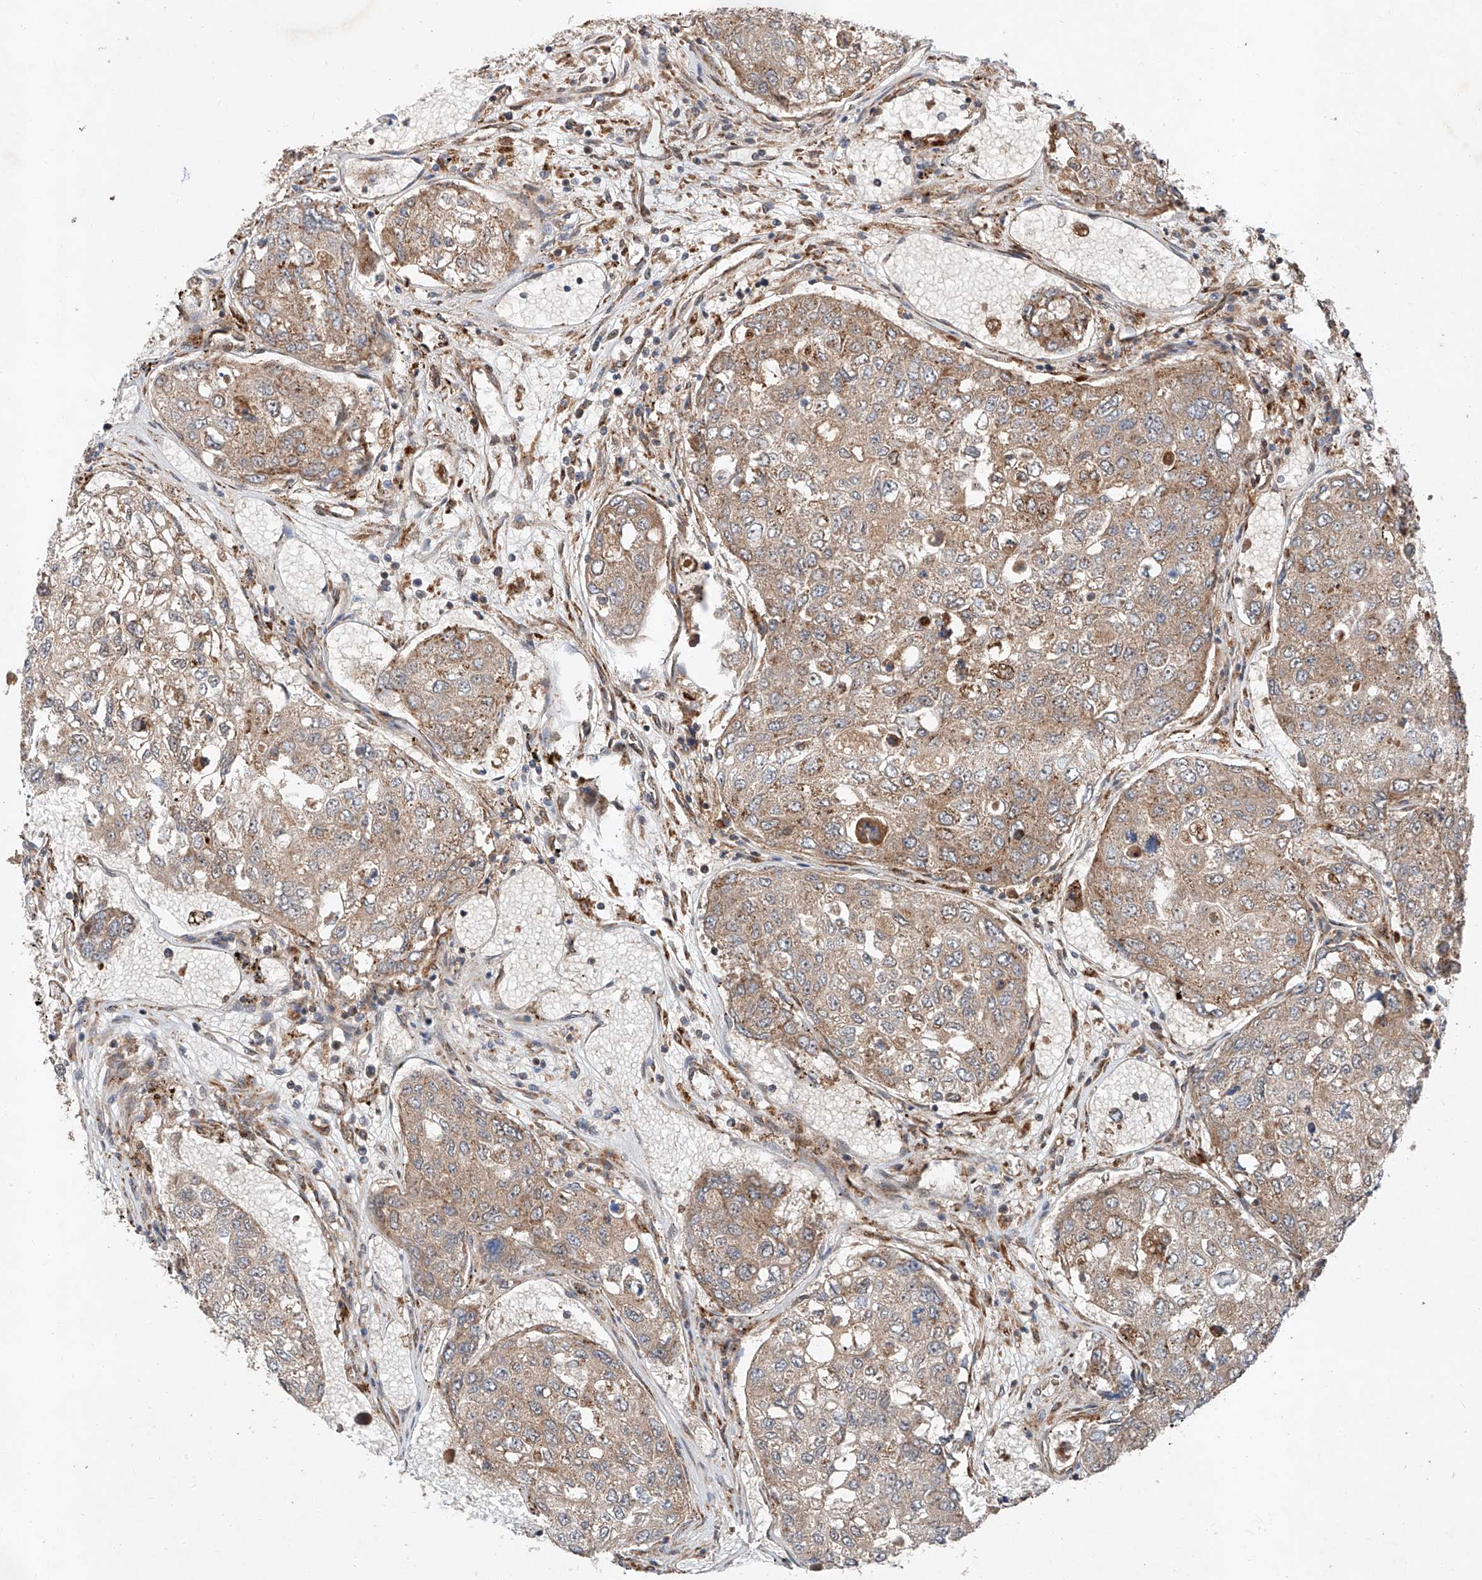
{"staining": {"intensity": "moderate", "quantity": "25%-75%", "location": "cytoplasmic/membranous"}, "tissue": "urothelial cancer", "cell_type": "Tumor cells", "image_type": "cancer", "snomed": [{"axis": "morphology", "description": "Urothelial carcinoma, High grade"}, {"axis": "topography", "description": "Lymph node"}, {"axis": "topography", "description": "Urinary bladder"}], "caption": "About 25%-75% of tumor cells in human urothelial cancer demonstrate moderate cytoplasmic/membranous protein positivity as visualized by brown immunohistochemical staining.", "gene": "ZFP28", "patient": {"sex": "male", "age": 51}}